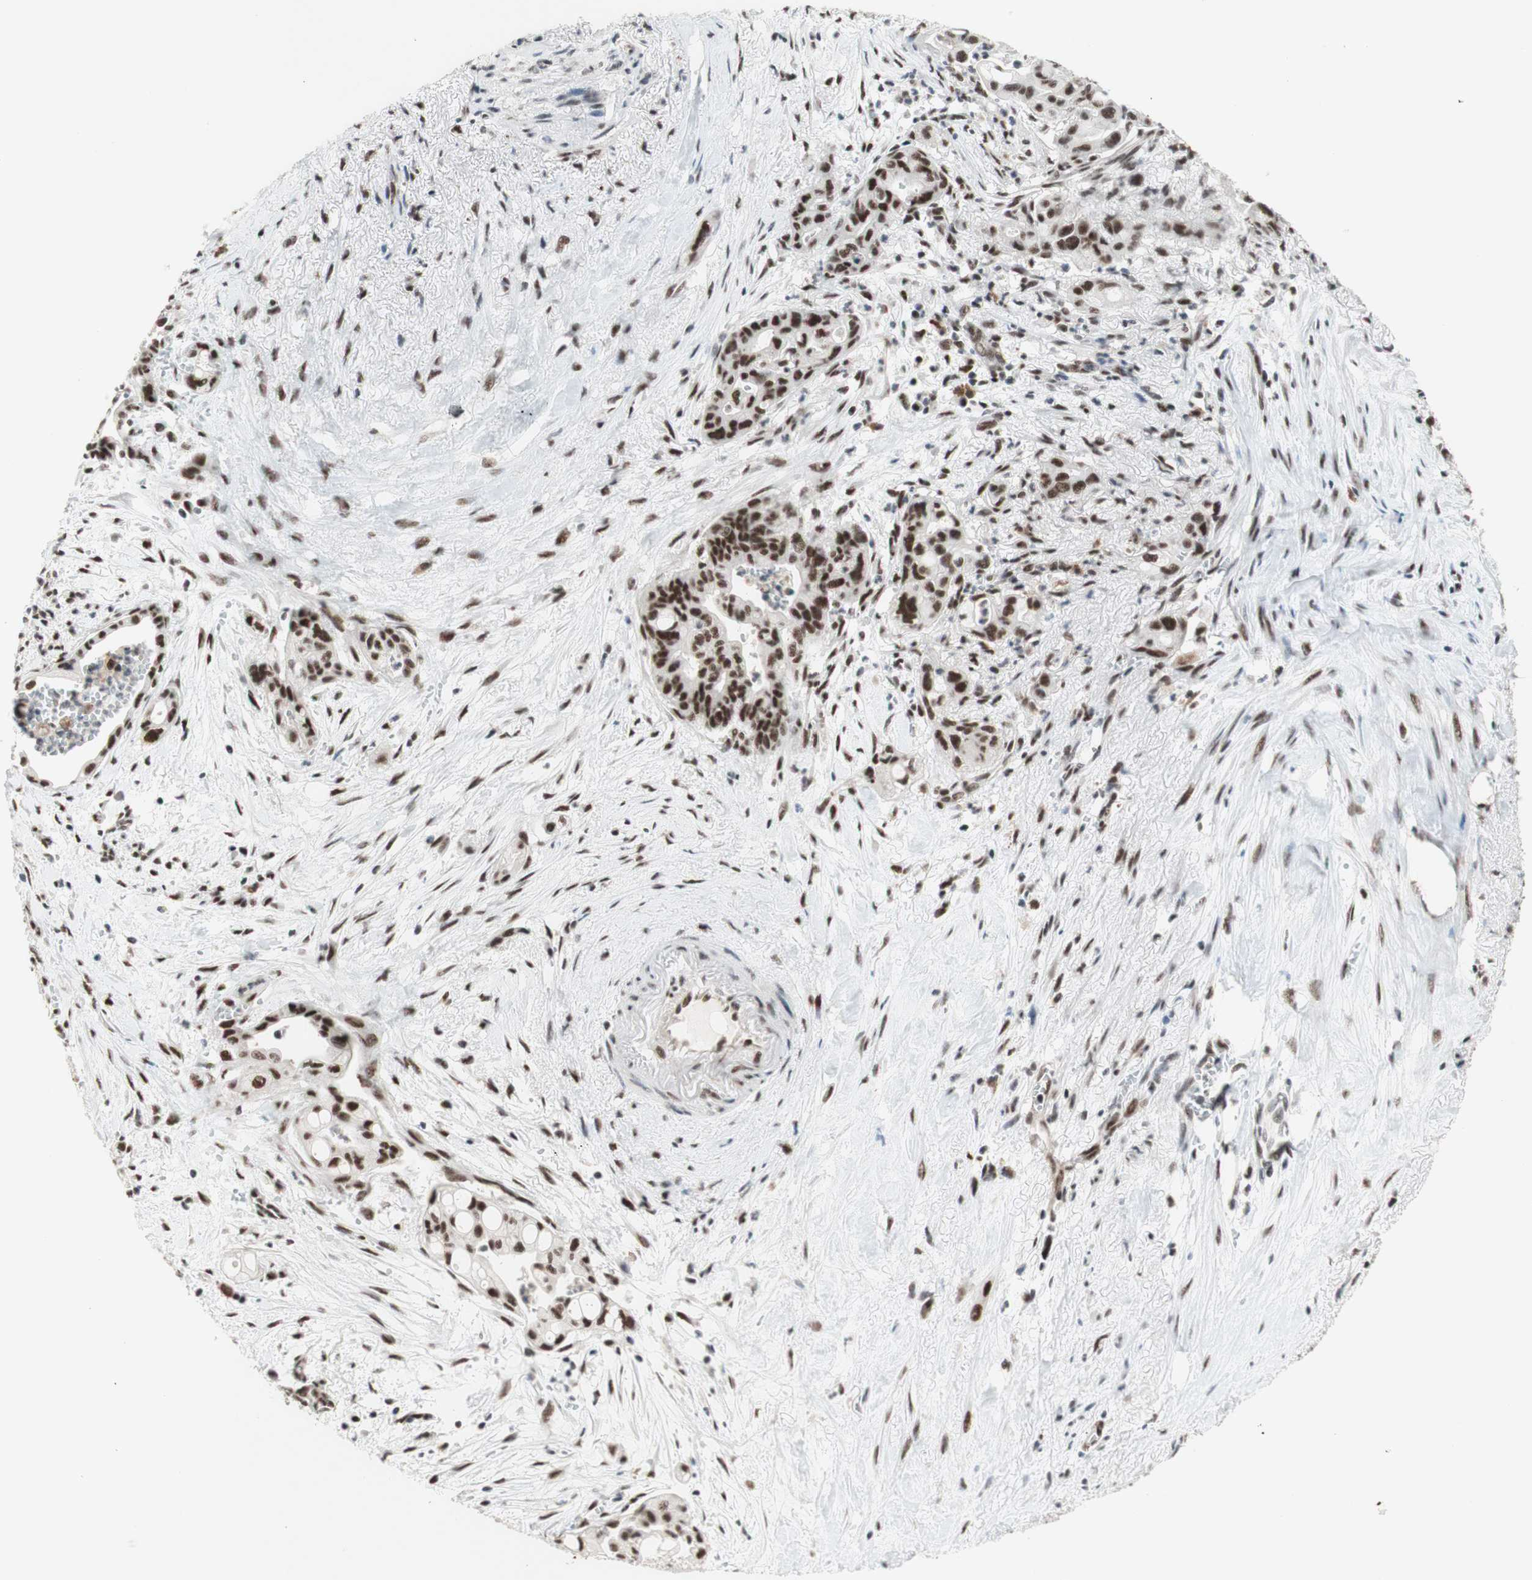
{"staining": {"intensity": "strong", "quantity": ">75%", "location": "nuclear"}, "tissue": "pancreatic cancer", "cell_type": "Tumor cells", "image_type": "cancer", "snomed": [{"axis": "morphology", "description": "Adenocarcinoma, NOS"}, {"axis": "topography", "description": "Pancreas"}], "caption": "Pancreatic cancer stained for a protein (brown) displays strong nuclear positive expression in about >75% of tumor cells.", "gene": "PRPF19", "patient": {"sex": "male", "age": 70}}